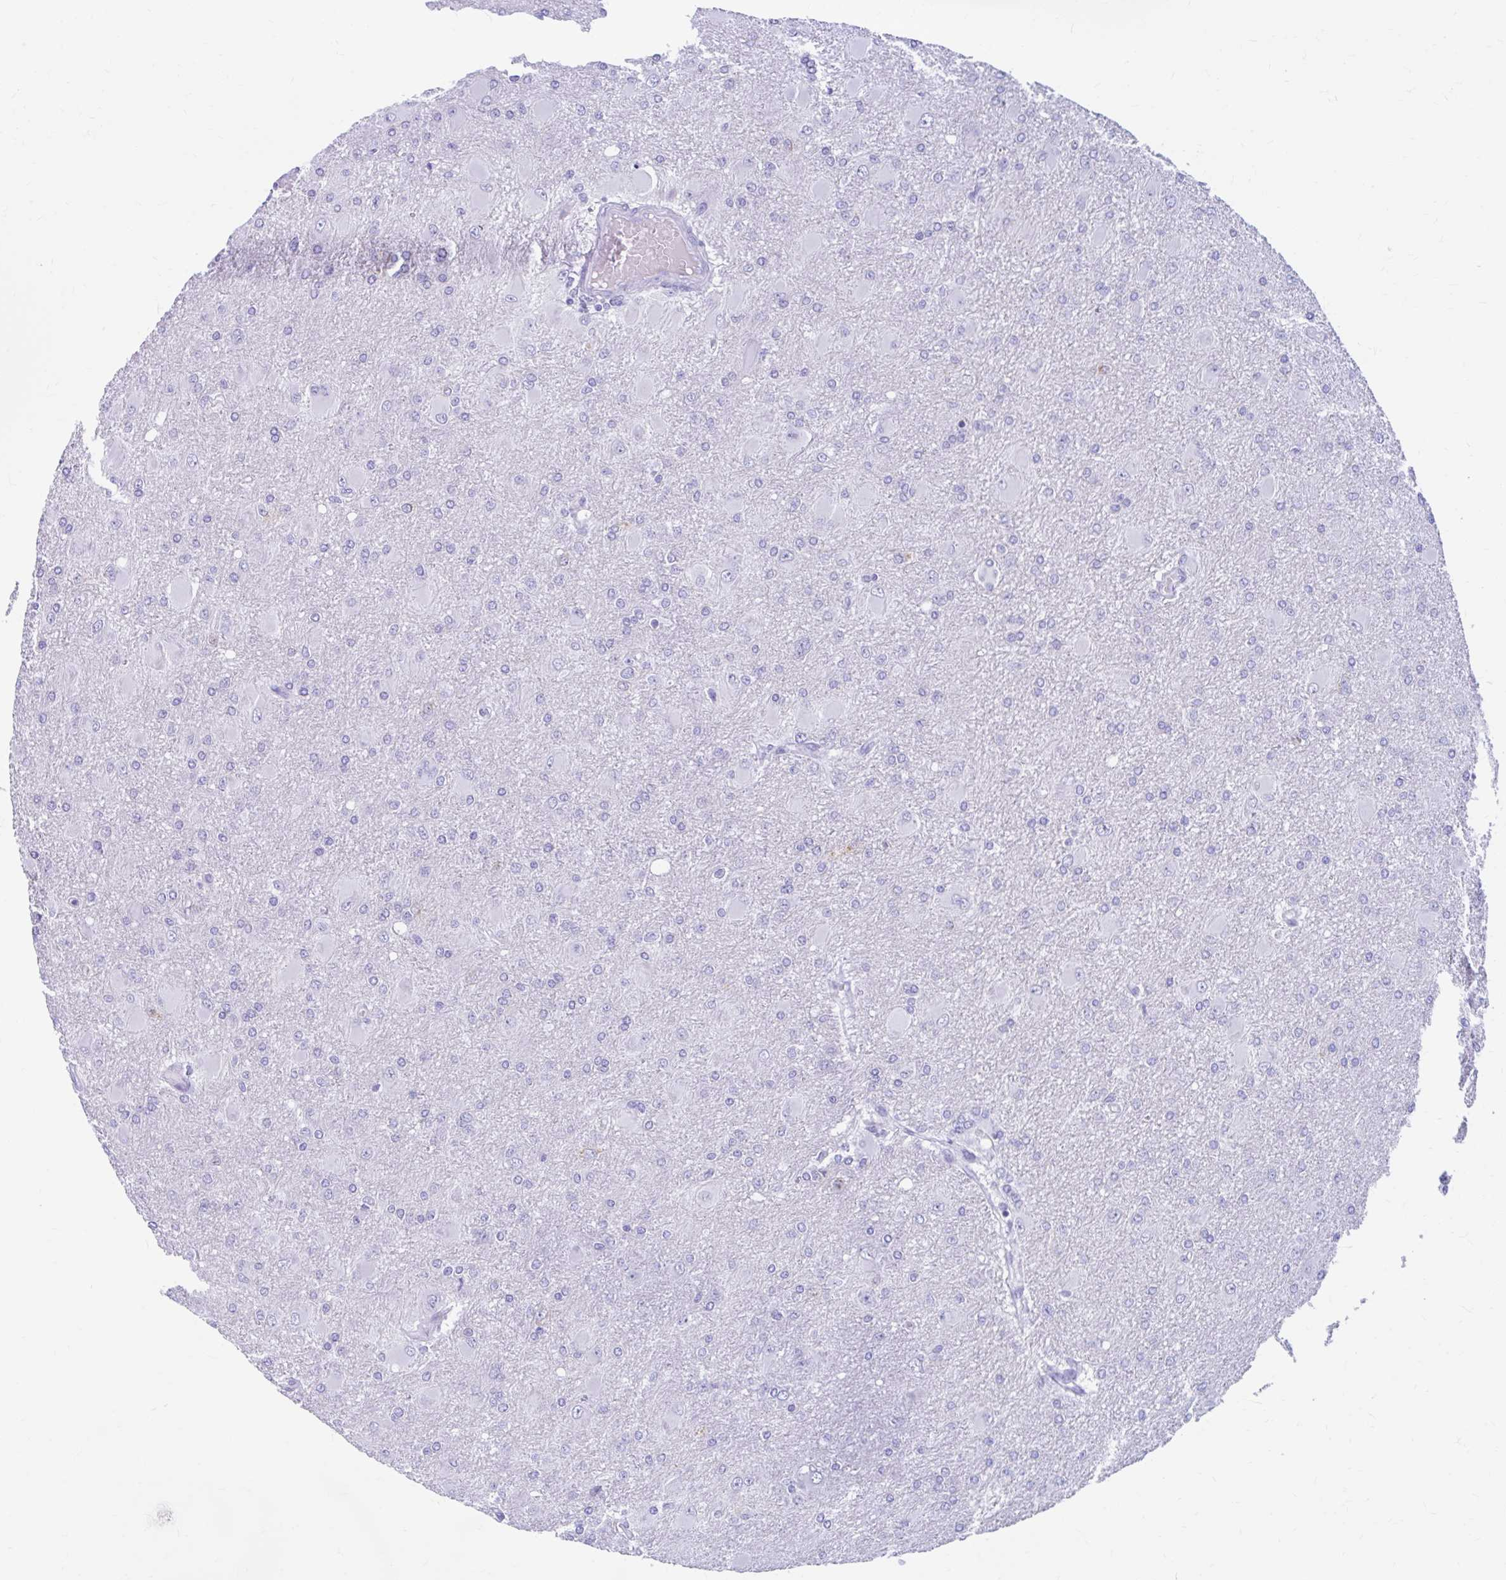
{"staining": {"intensity": "negative", "quantity": "none", "location": "none"}, "tissue": "glioma", "cell_type": "Tumor cells", "image_type": "cancer", "snomed": [{"axis": "morphology", "description": "Glioma, malignant, High grade"}, {"axis": "topography", "description": "Brain"}], "caption": "IHC of human high-grade glioma (malignant) demonstrates no staining in tumor cells. (DAB (3,3'-diaminobenzidine) IHC with hematoxylin counter stain).", "gene": "NSG2", "patient": {"sex": "male", "age": 67}}